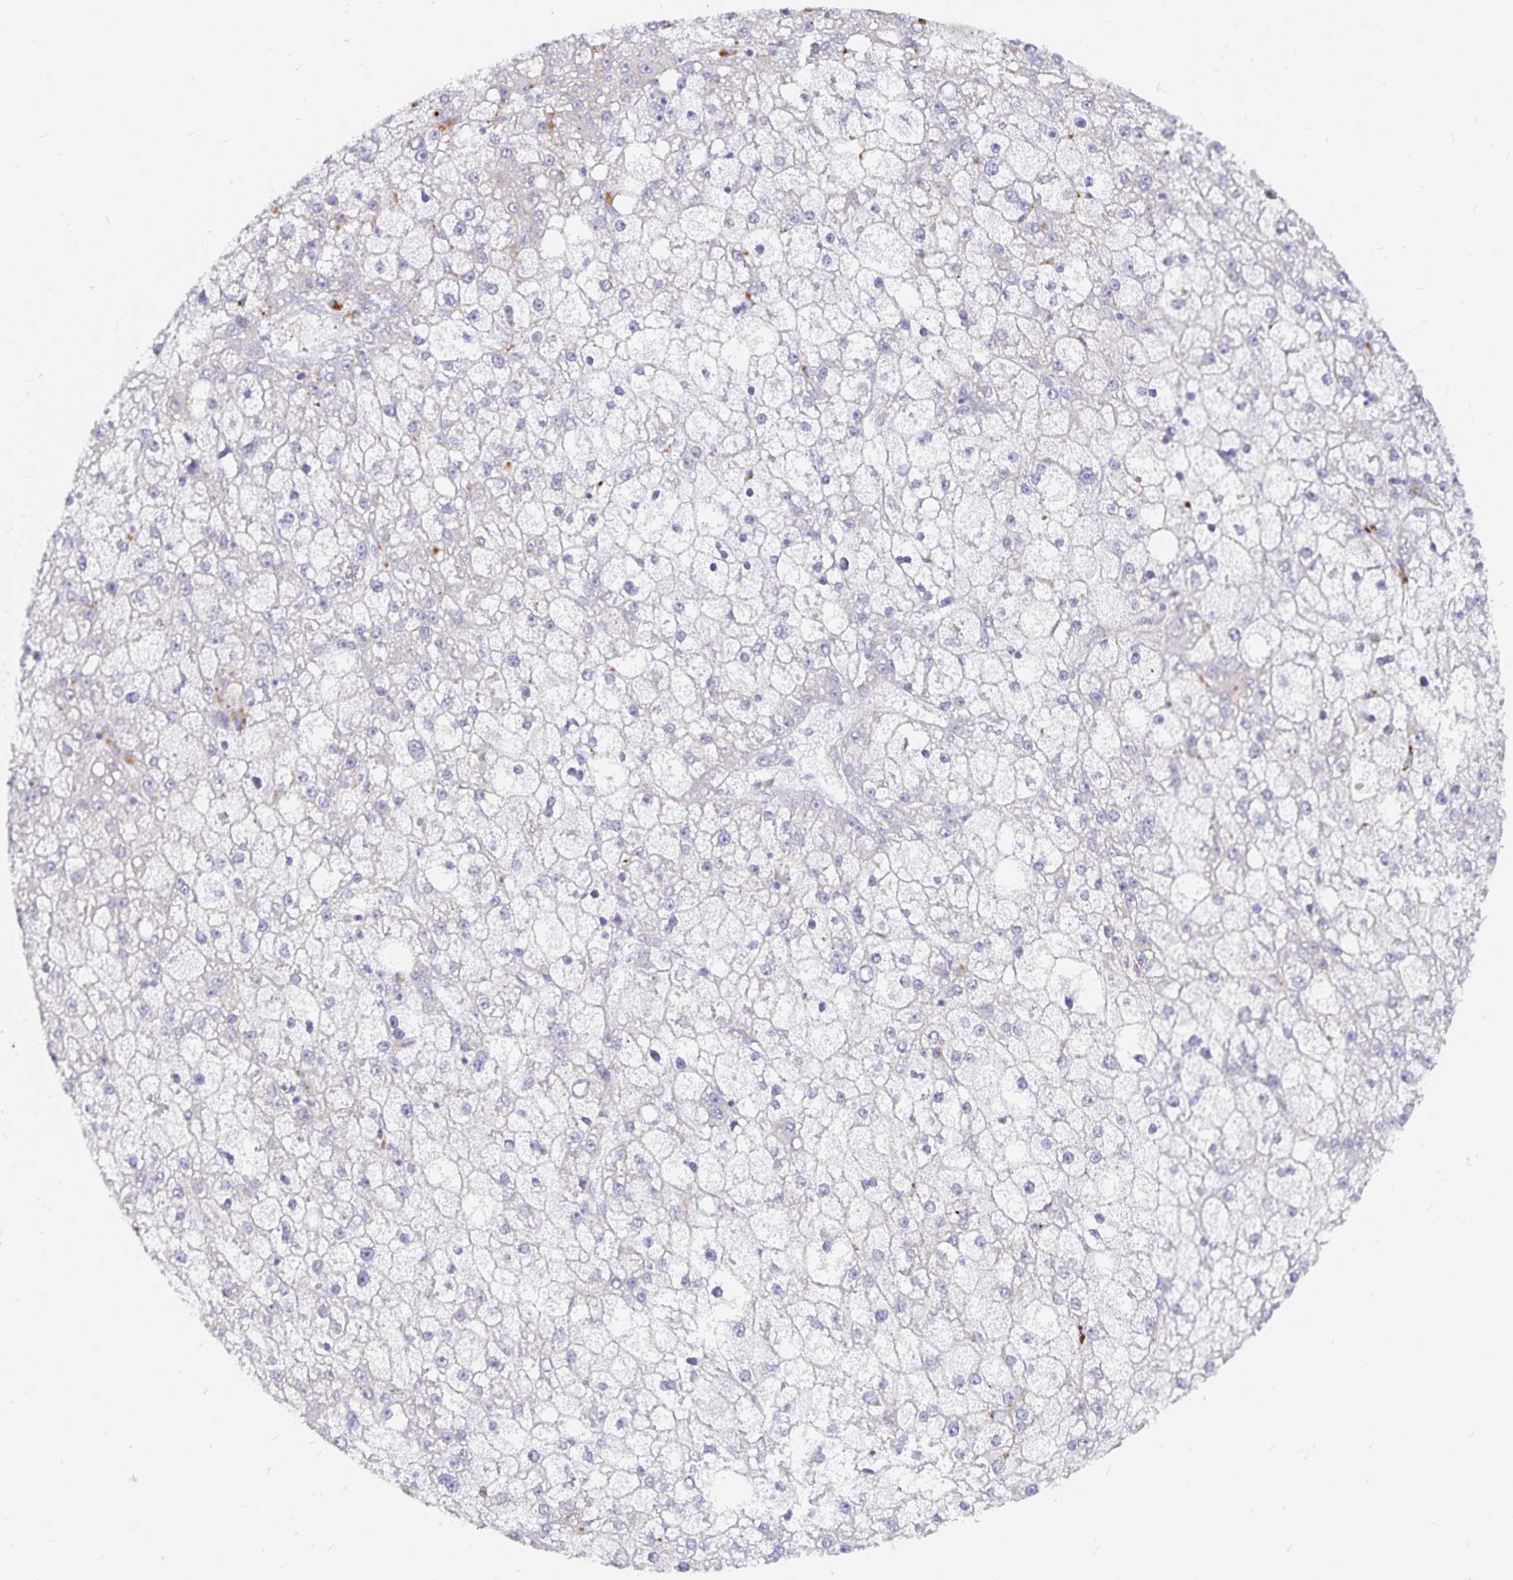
{"staining": {"intensity": "negative", "quantity": "none", "location": "none"}, "tissue": "liver cancer", "cell_type": "Tumor cells", "image_type": "cancer", "snomed": [{"axis": "morphology", "description": "Carcinoma, Hepatocellular, NOS"}, {"axis": "topography", "description": "Liver"}], "caption": "Immunohistochemistry (IHC) of hepatocellular carcinoma (liver) exhibits no positivity in tumor cells. (DAB immunohistochemistry with hematoxylin counter stain).", "gene": "PKHD1", "patient": {"sex": "male", "age": 67}}